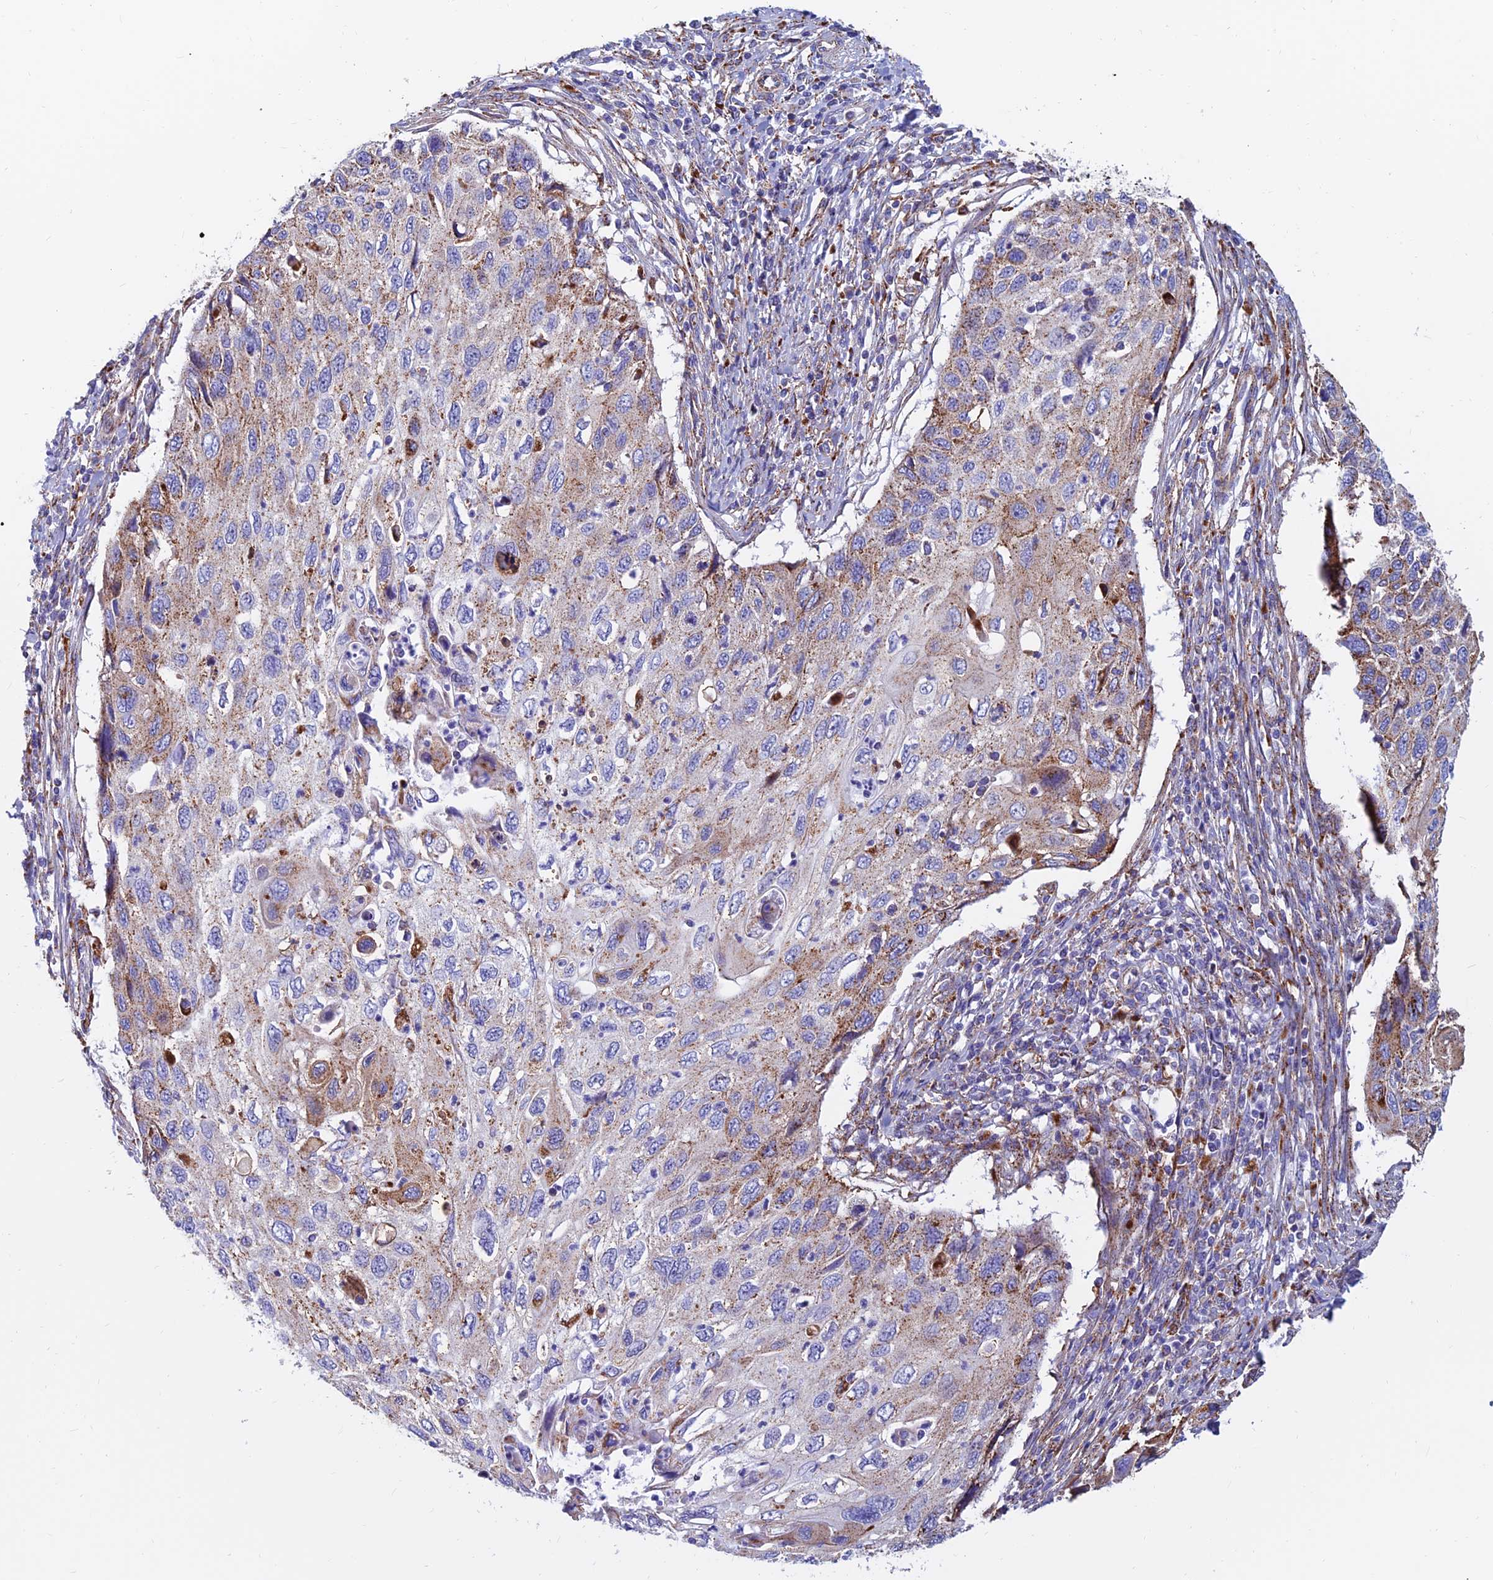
{"staining": {"intensity": "moderate", "quantity": "25%-75%", "location": "cytoplasmic/membranous"}, "tissue": "cervical cancer", "cell_type": "Tumor cells", "image_type": "cancer", "snomed": [{"axis": "morphology", "description": "Squamous cell carcinoma, NOS"}, {"axis": "topography", "description": "Cervix"}], "caption": "Immunohistochemistry (IHC) (DAB) staining of cervical squamous cell carcinoma reveals moderate cytoplasmic/membranous protein staining in approximately 25%-75% of tumor cells.", "gene": "SPNS1", "patient": {"sex": "female", "age": 70}}